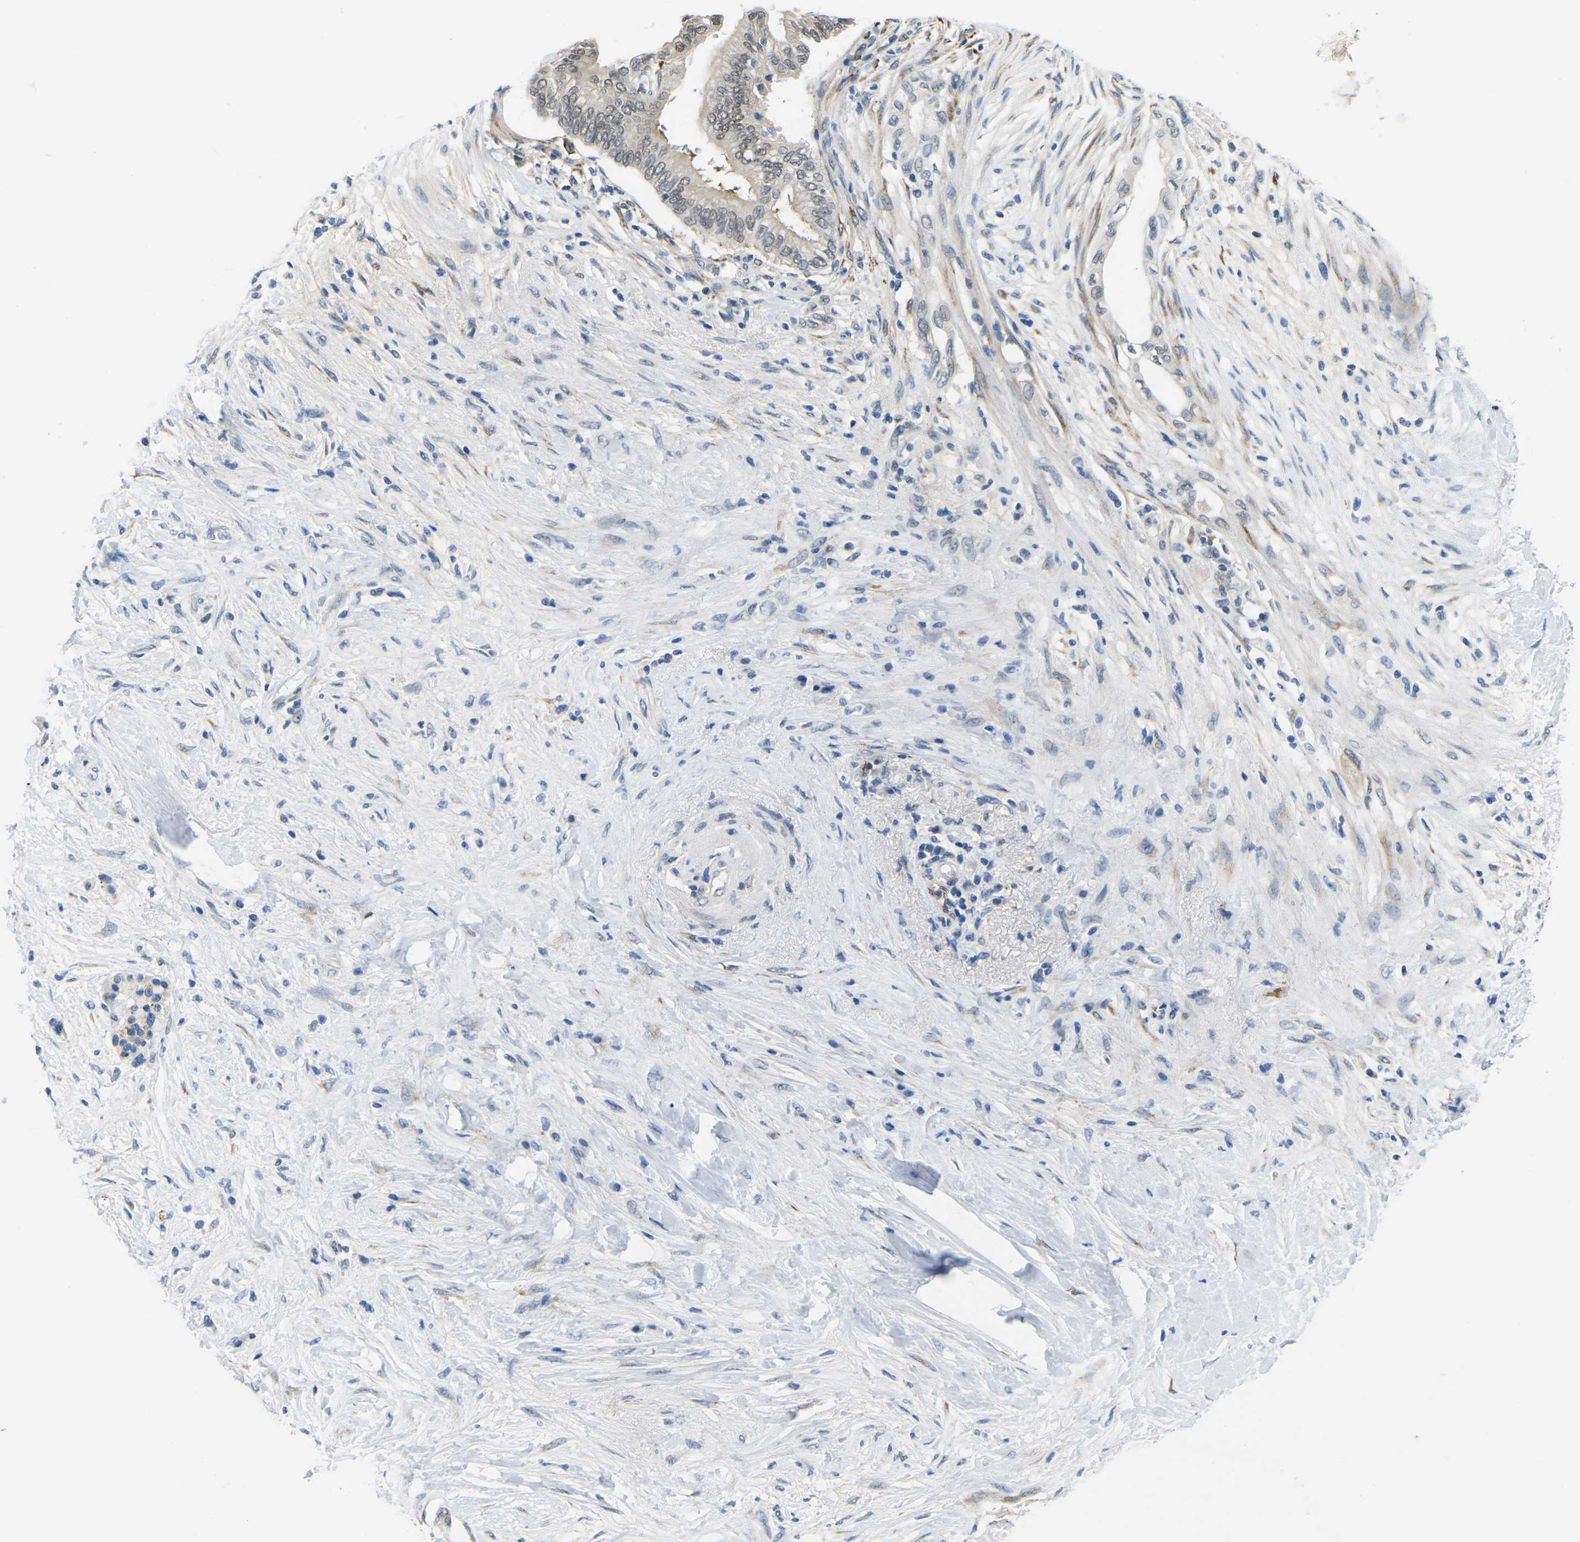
{"staining": {"intensity": "weak", "quantity": "25%-75%", "location": "nuclear"}, "tissue": "pancreatic cancer", "cell_type": "Tumor cells", "image_type": "cancer", "snomed": [{"axis": "morphology", "description": "Normal tissue, NOS"}, {"axis": "morphology", "description": "Adenocarcinoma, NOS"}, {"axis": "topography", "description": "Pancreas"}, {"axis": "topography", "description": "Duodenum"}], "caption": "Protein analysis of pancreatic cancer (adenocarcinoma) tissue shows weak nuclear staining in about 25%-75% of tumor cells.", "gene": "SCNN1B", "patient": {"sex": "female", "age": 60}}